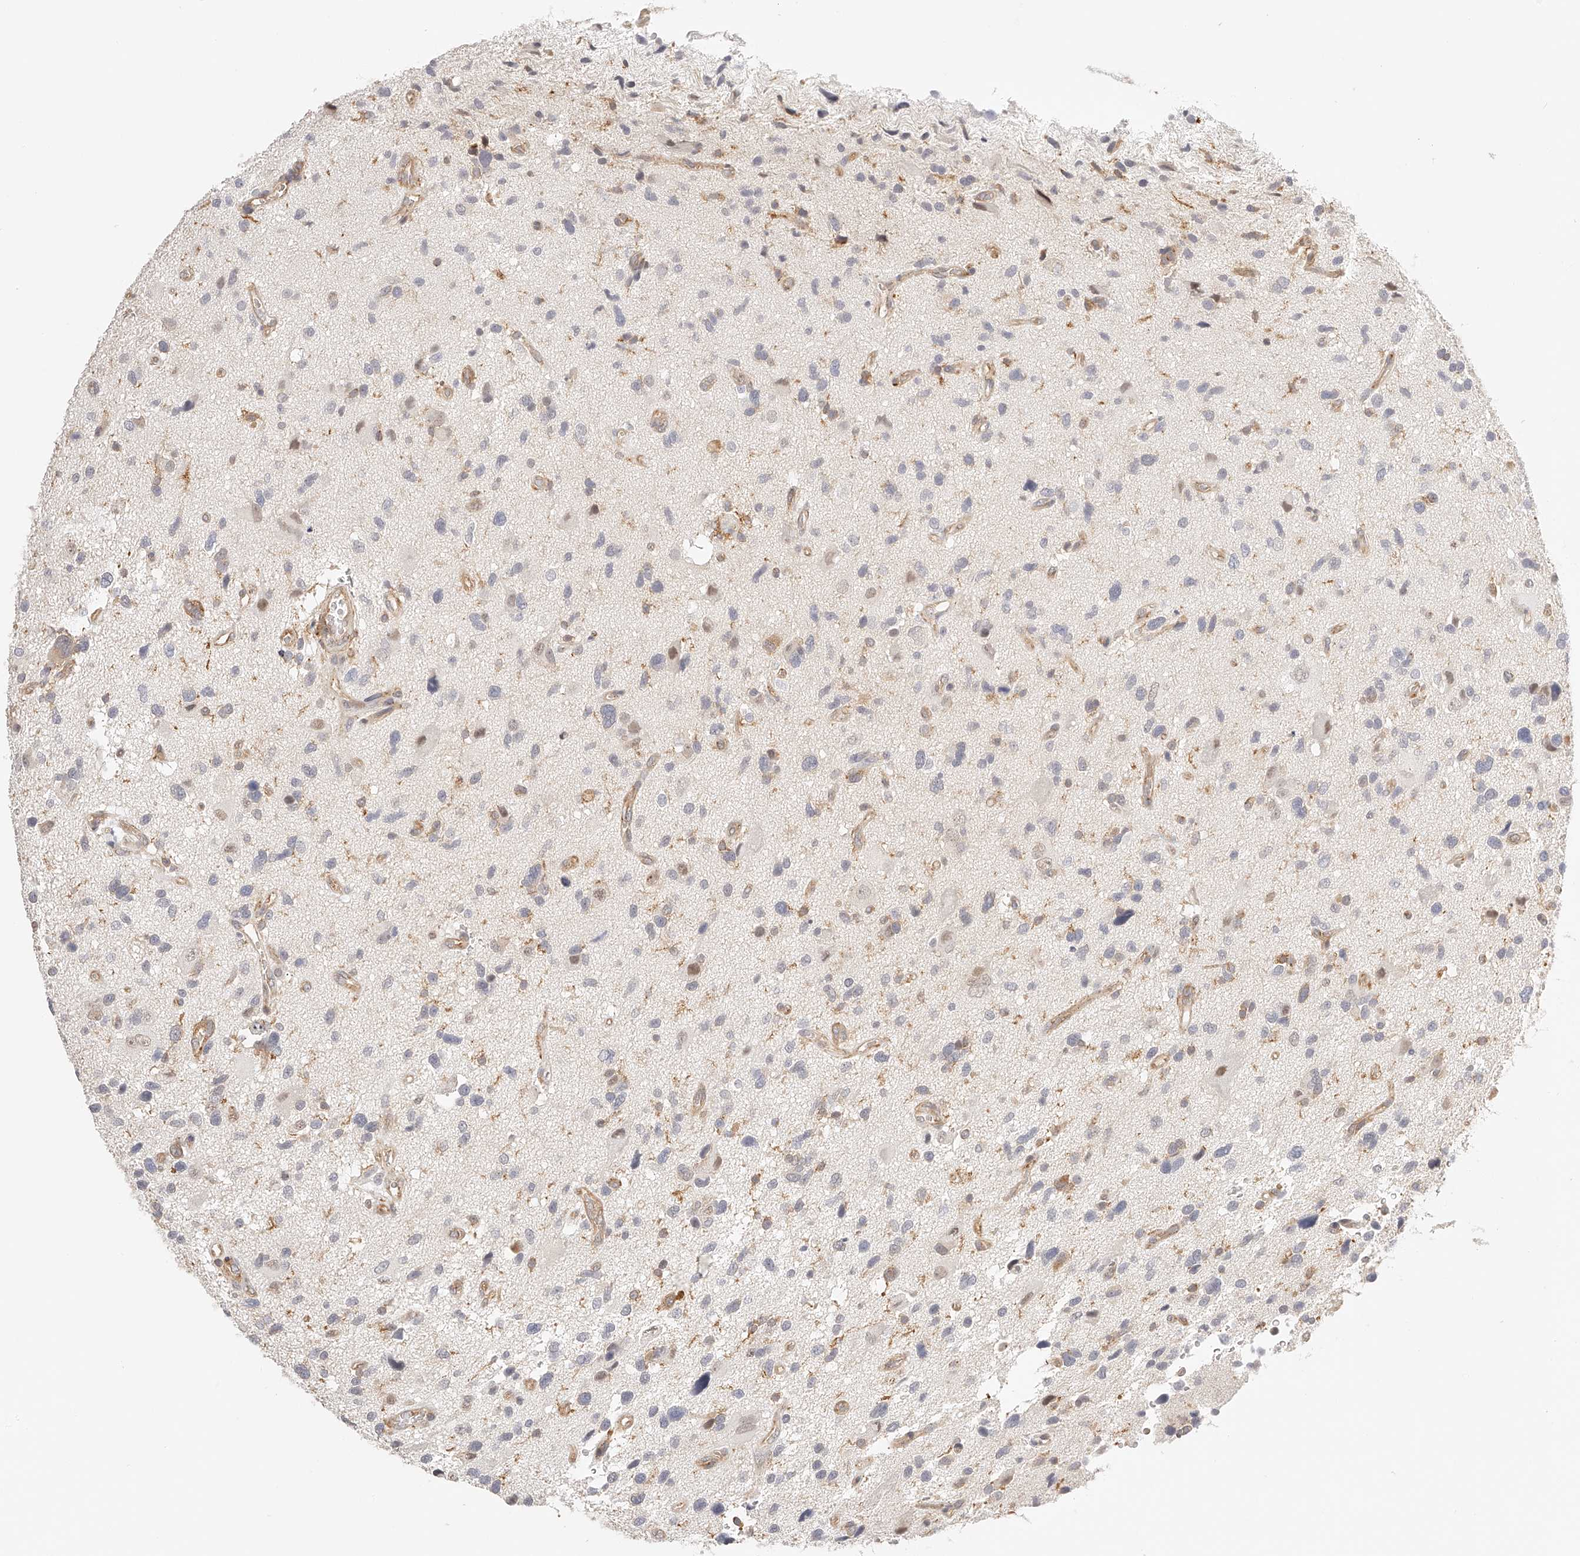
{"staining": {"intensity": "negative", "quantity": "none", "location": "none"}, "tissue": "glioma", "cell_type": "Tumor cells", "image_type": "cancer", "snomed": [{"axis": "morphology", "description": "Glioma, malignant, High grade"}, {"axis": "topography", "description": "Brain"}], "caption": "DAB immunohistochemical staining of human malignant high-grade glioma demonstrates no significant positivity in tumor cells.", "gene": "SYNC", "patient": {"sex": "male", "age": 33}}